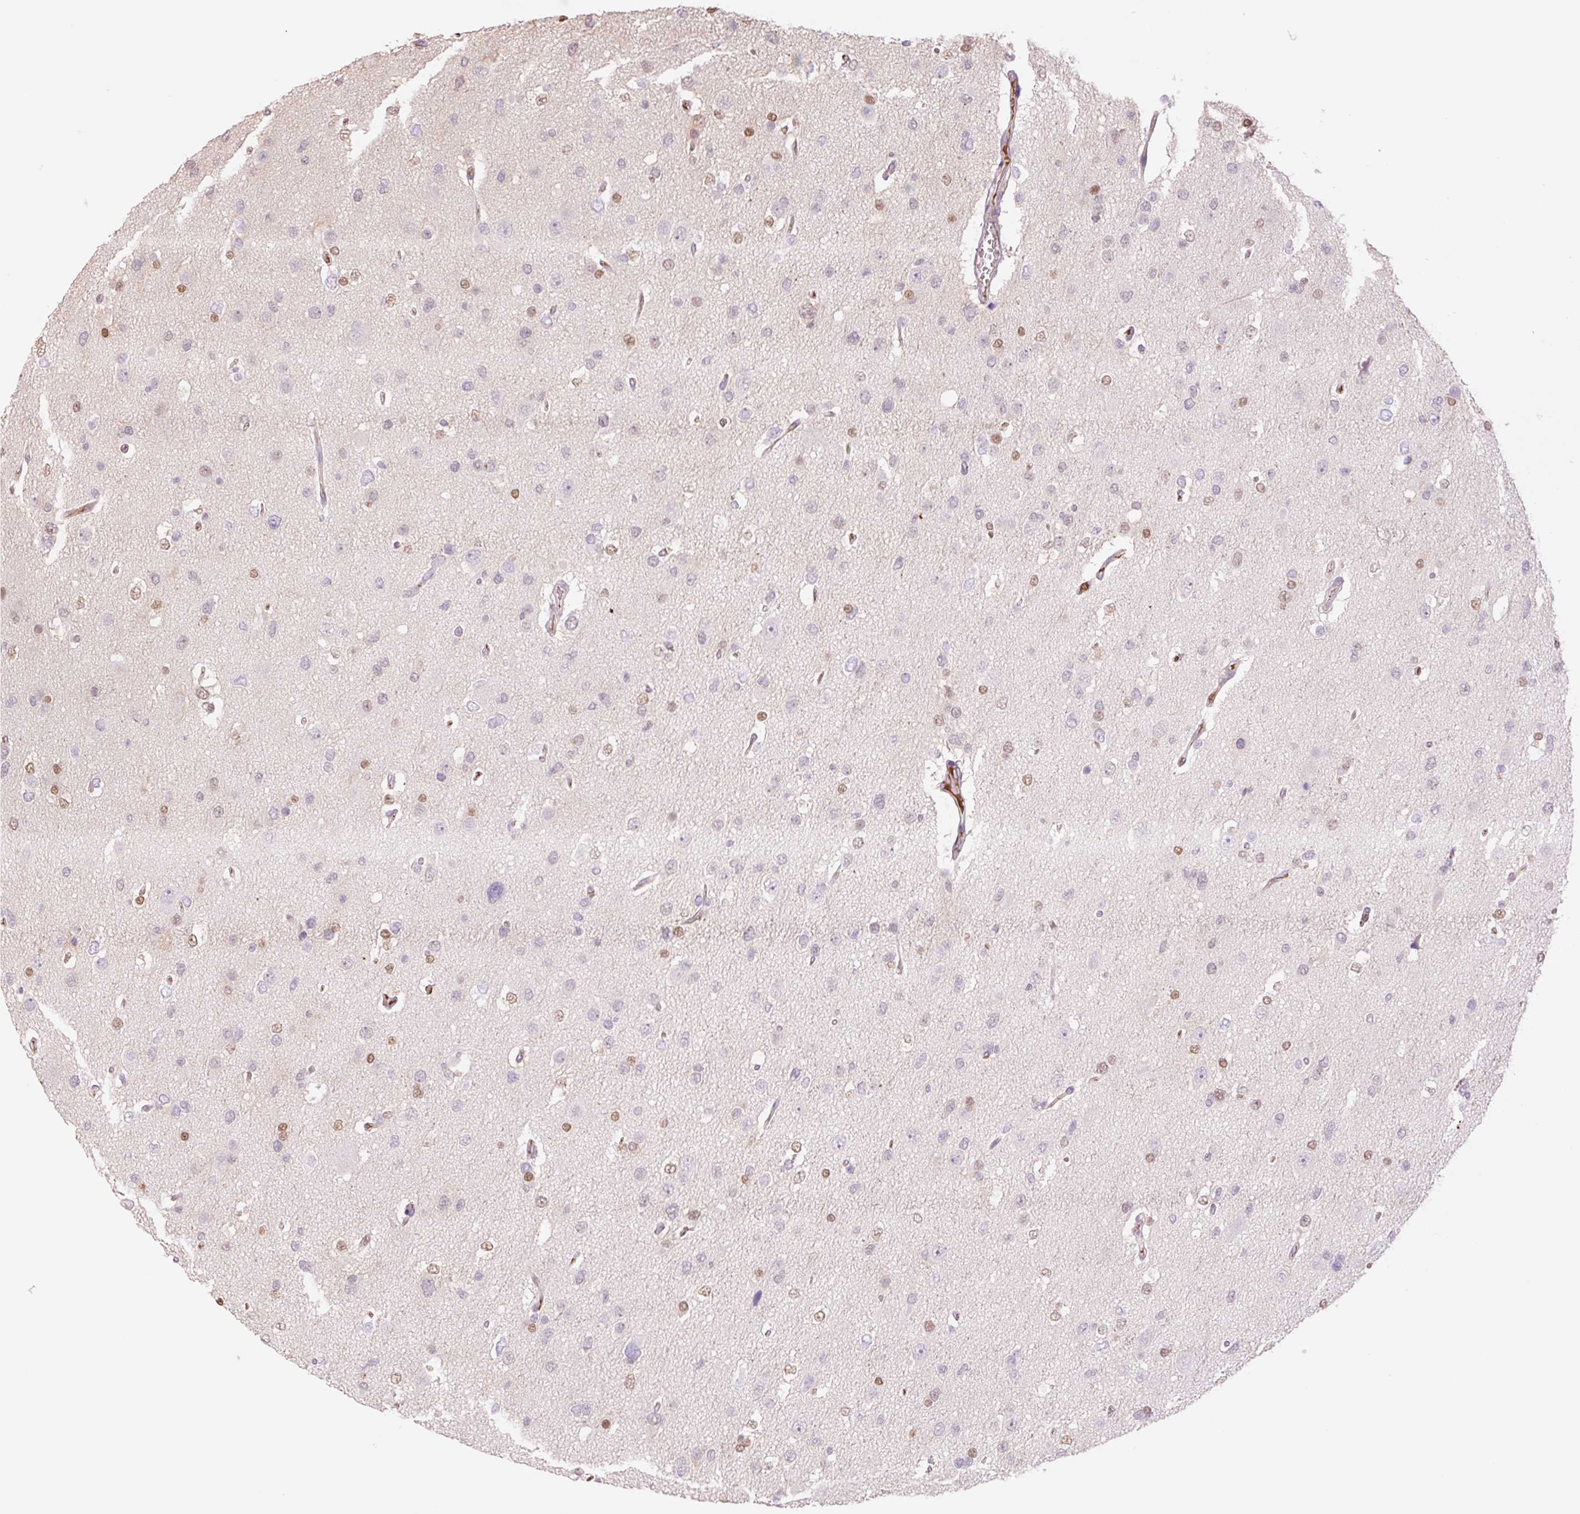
{"staining": {"intensity": "moderate", "quantity": "25%-75%", "location": "nuclear"}, "tissue": "glioma", "cell_type": "Tumor cells", "image_type": "cancer", "snomed": [{"axis": "morphology", "description": "Glioma, malignant, High grade"}, {"axis": "topography", "description": "Brain"}], "caption": "Moderate nuclear staining for a protein is present in approximately 25%-75% of tumor cells of glioma using immunohistochemistry.", "gene": "HEBP1", "patient": {"sex": "male", "age": 53}}